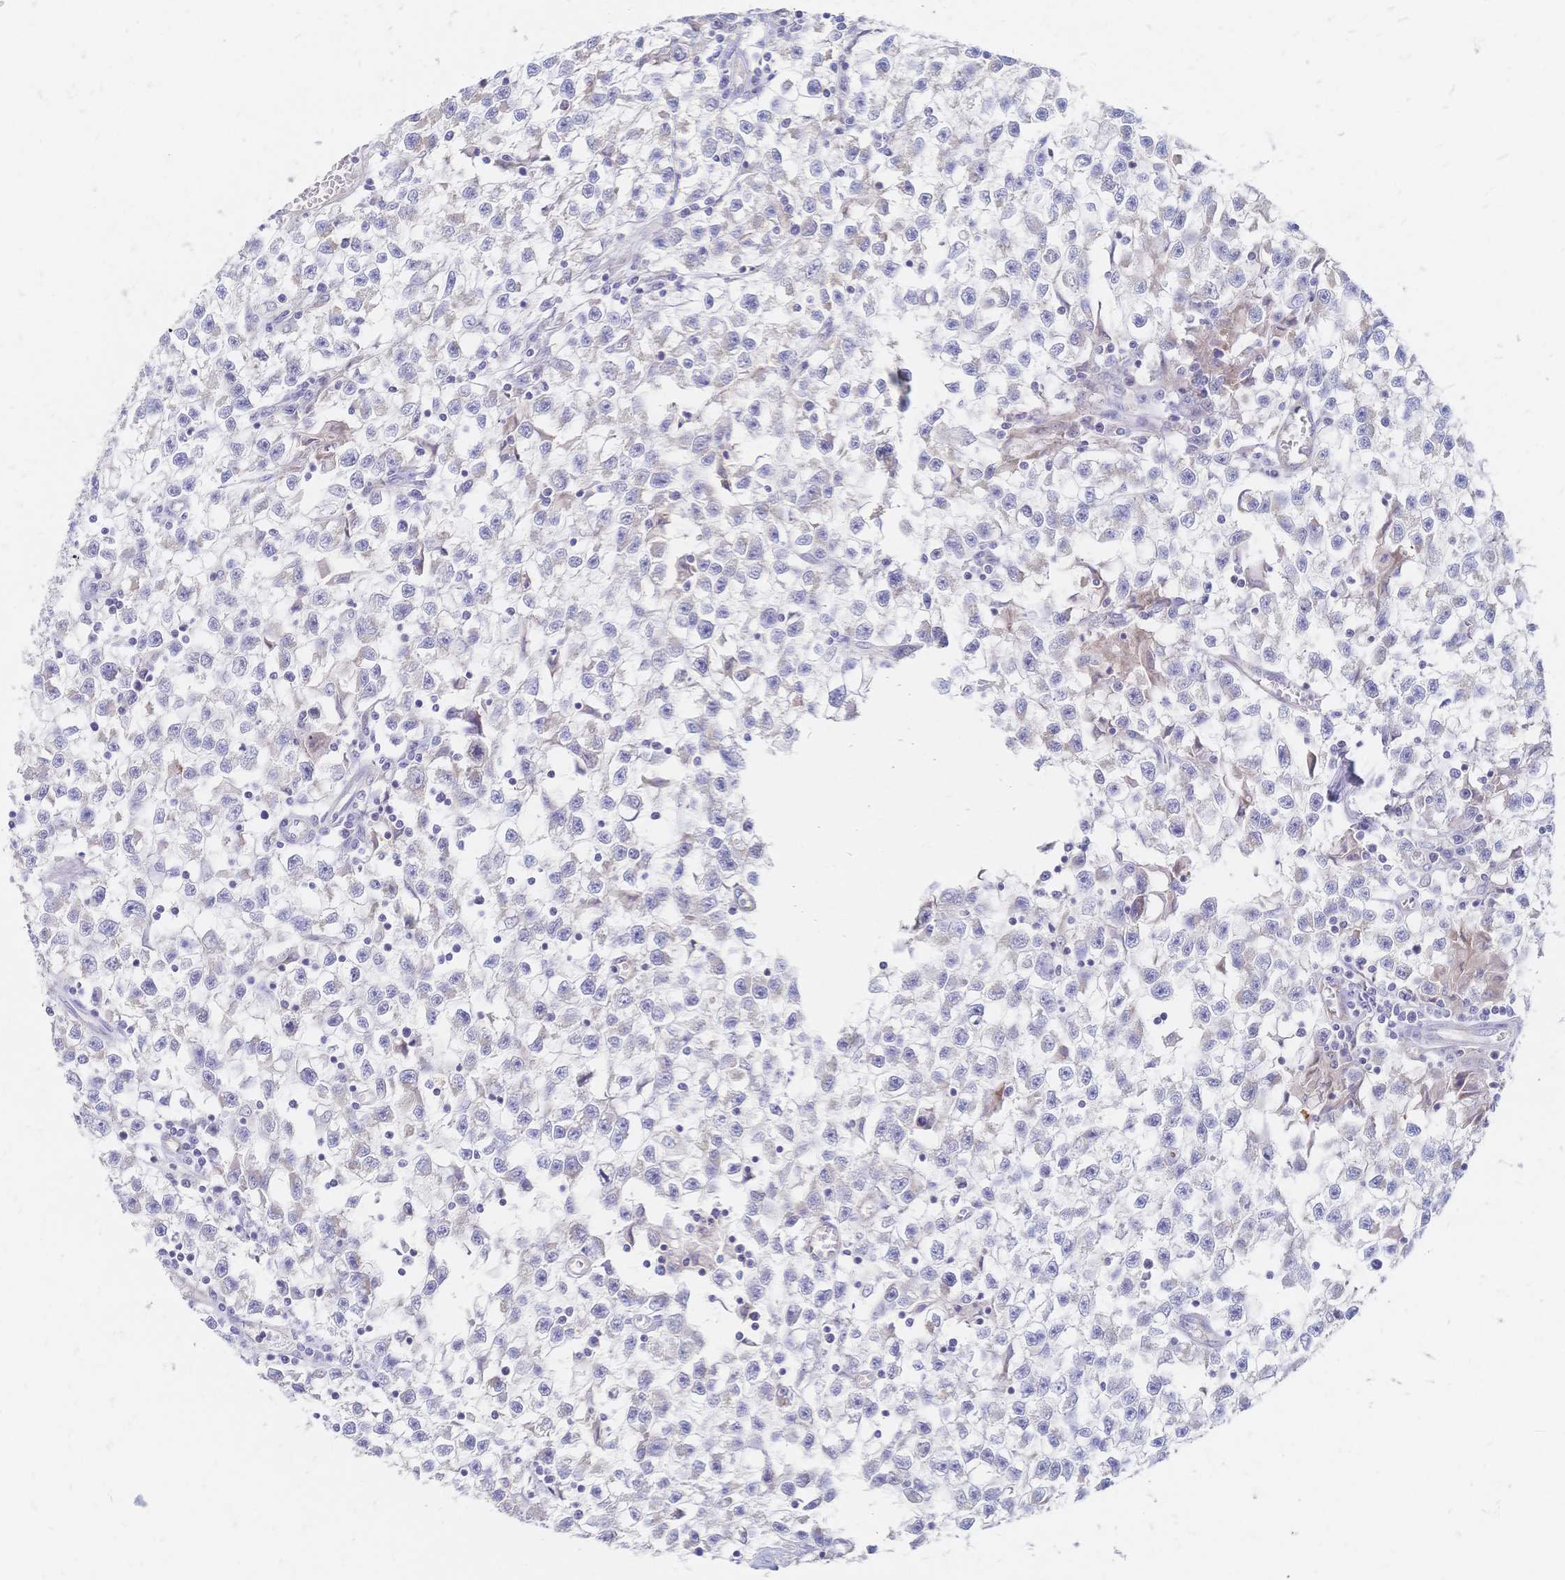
{"staining": {"intensity": "negative", "quantity": "none", "location": "none"}, "tissue": "testis cancer", "cell_type": "Tumor cells", "image_type": "cancer", "snomed": [{"axis": "morphology", "description": "Seminoma, NOS"}, {"axis": "topography", "description": "Testis"}], "caption": "High magnification brightfield microscopy of seminoma (testis) stained with DAB (3,3'-diaminobenzidine) (brown) and counterstained with hematoxylin (blue): tumor cells show no significant staining.", "gene": "VWC2L", "patient": {"sex": "male", "age": 31}}